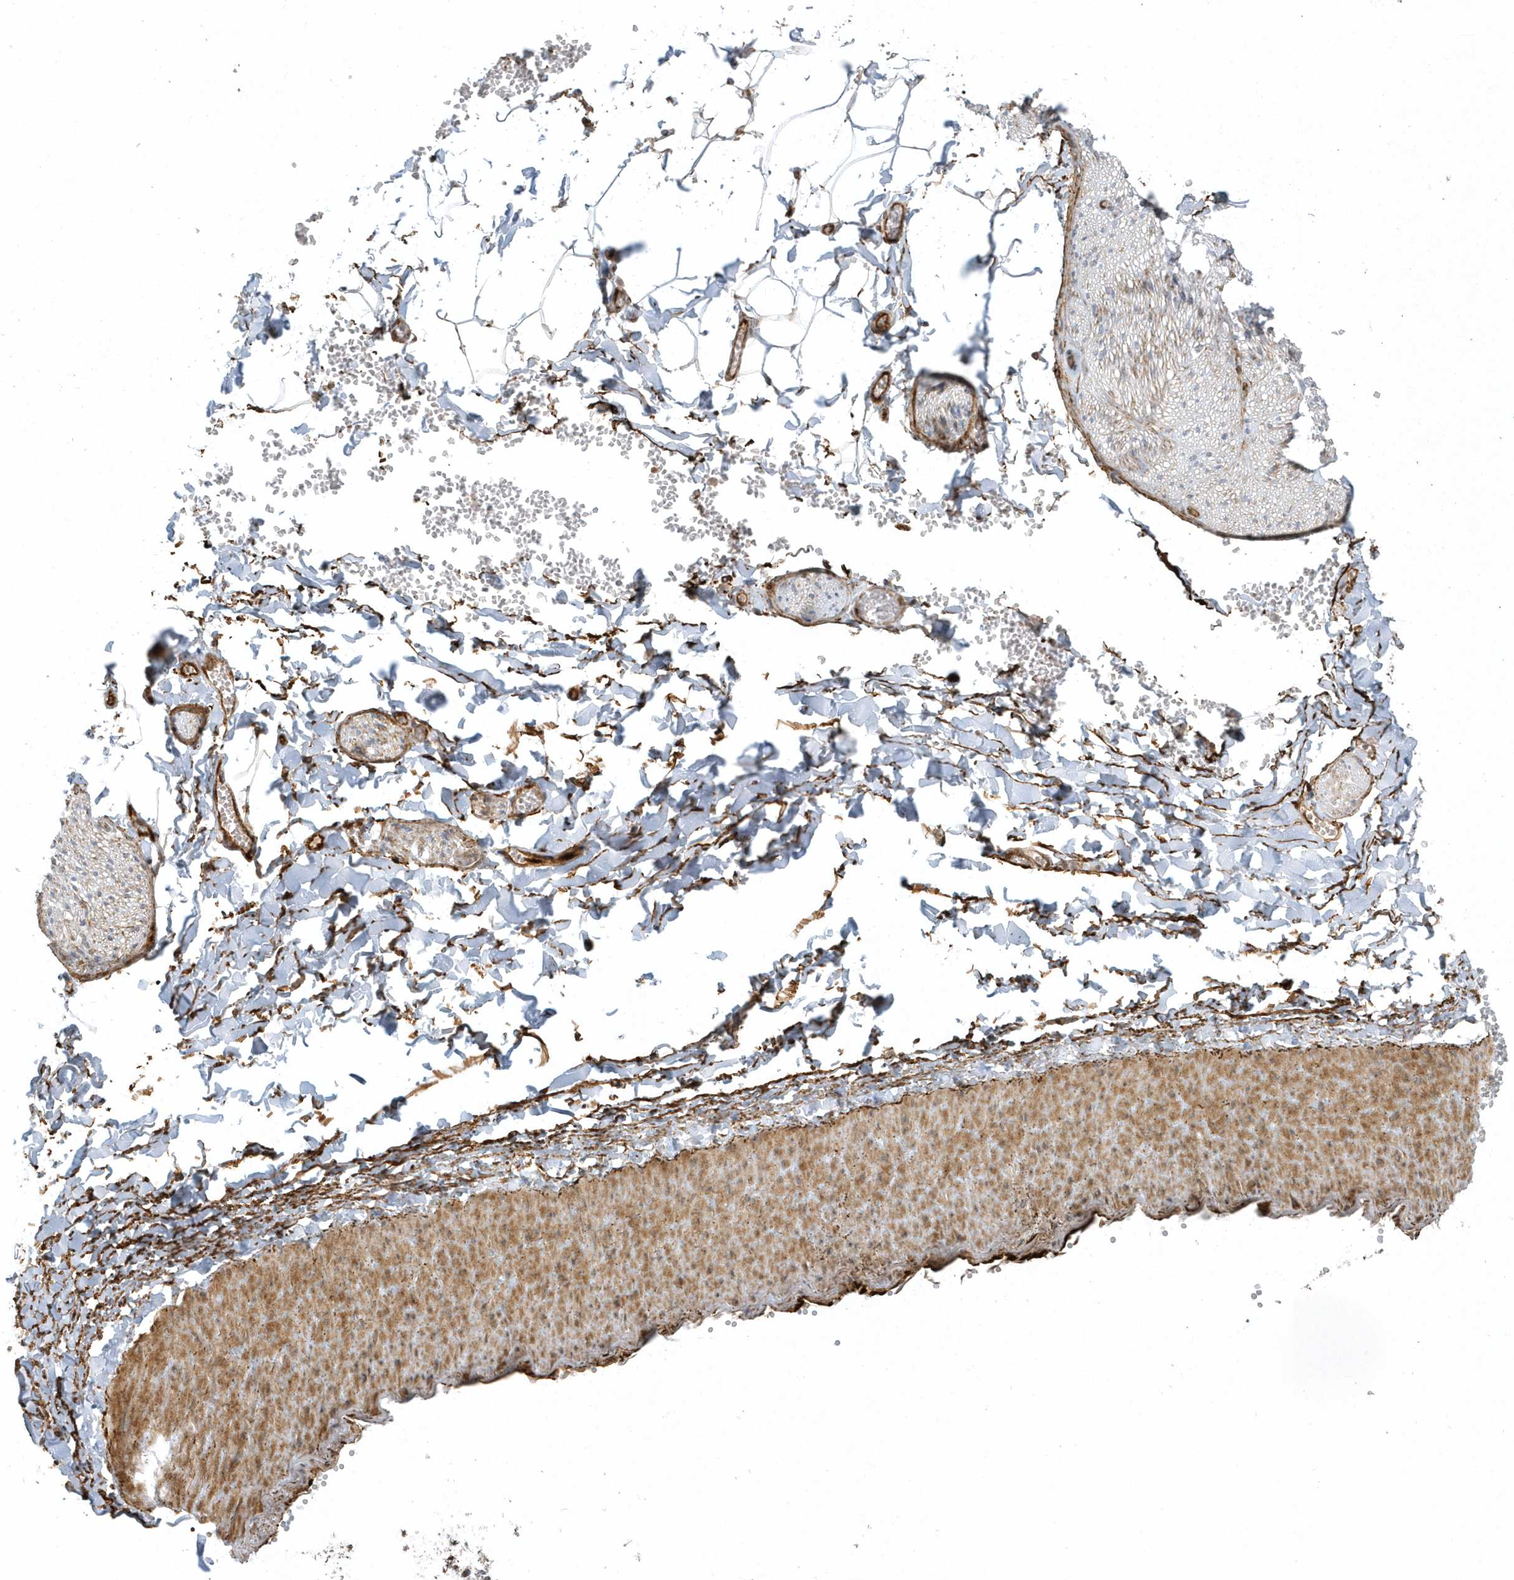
{"staining": {"intensity": "moderate", "quantity": ">75%", "location": "cytoplasmic/membranous,nuclear"}, "tissue": "adipose tissue", "cell_type": "Adipocytes", "image_type": "normal", "snomed": [{"axis": "morphology", "description": "Normal tissue, NOS"}, {"axis": "topography", "description": "Gallbladder"}, {"axis": "topography", "description": "Peripheral nerve tissue"}], "caption": "IHC photomicrograph of unremarkable adipose tissue stained for a protein (brown), which demonstrates medium levels of moderate cytoplasmic/membranous,nuclear positivity in about >75% of adipocytes.", "gene": "MASP2", "patient": {"sex": "male", "age": 38}}